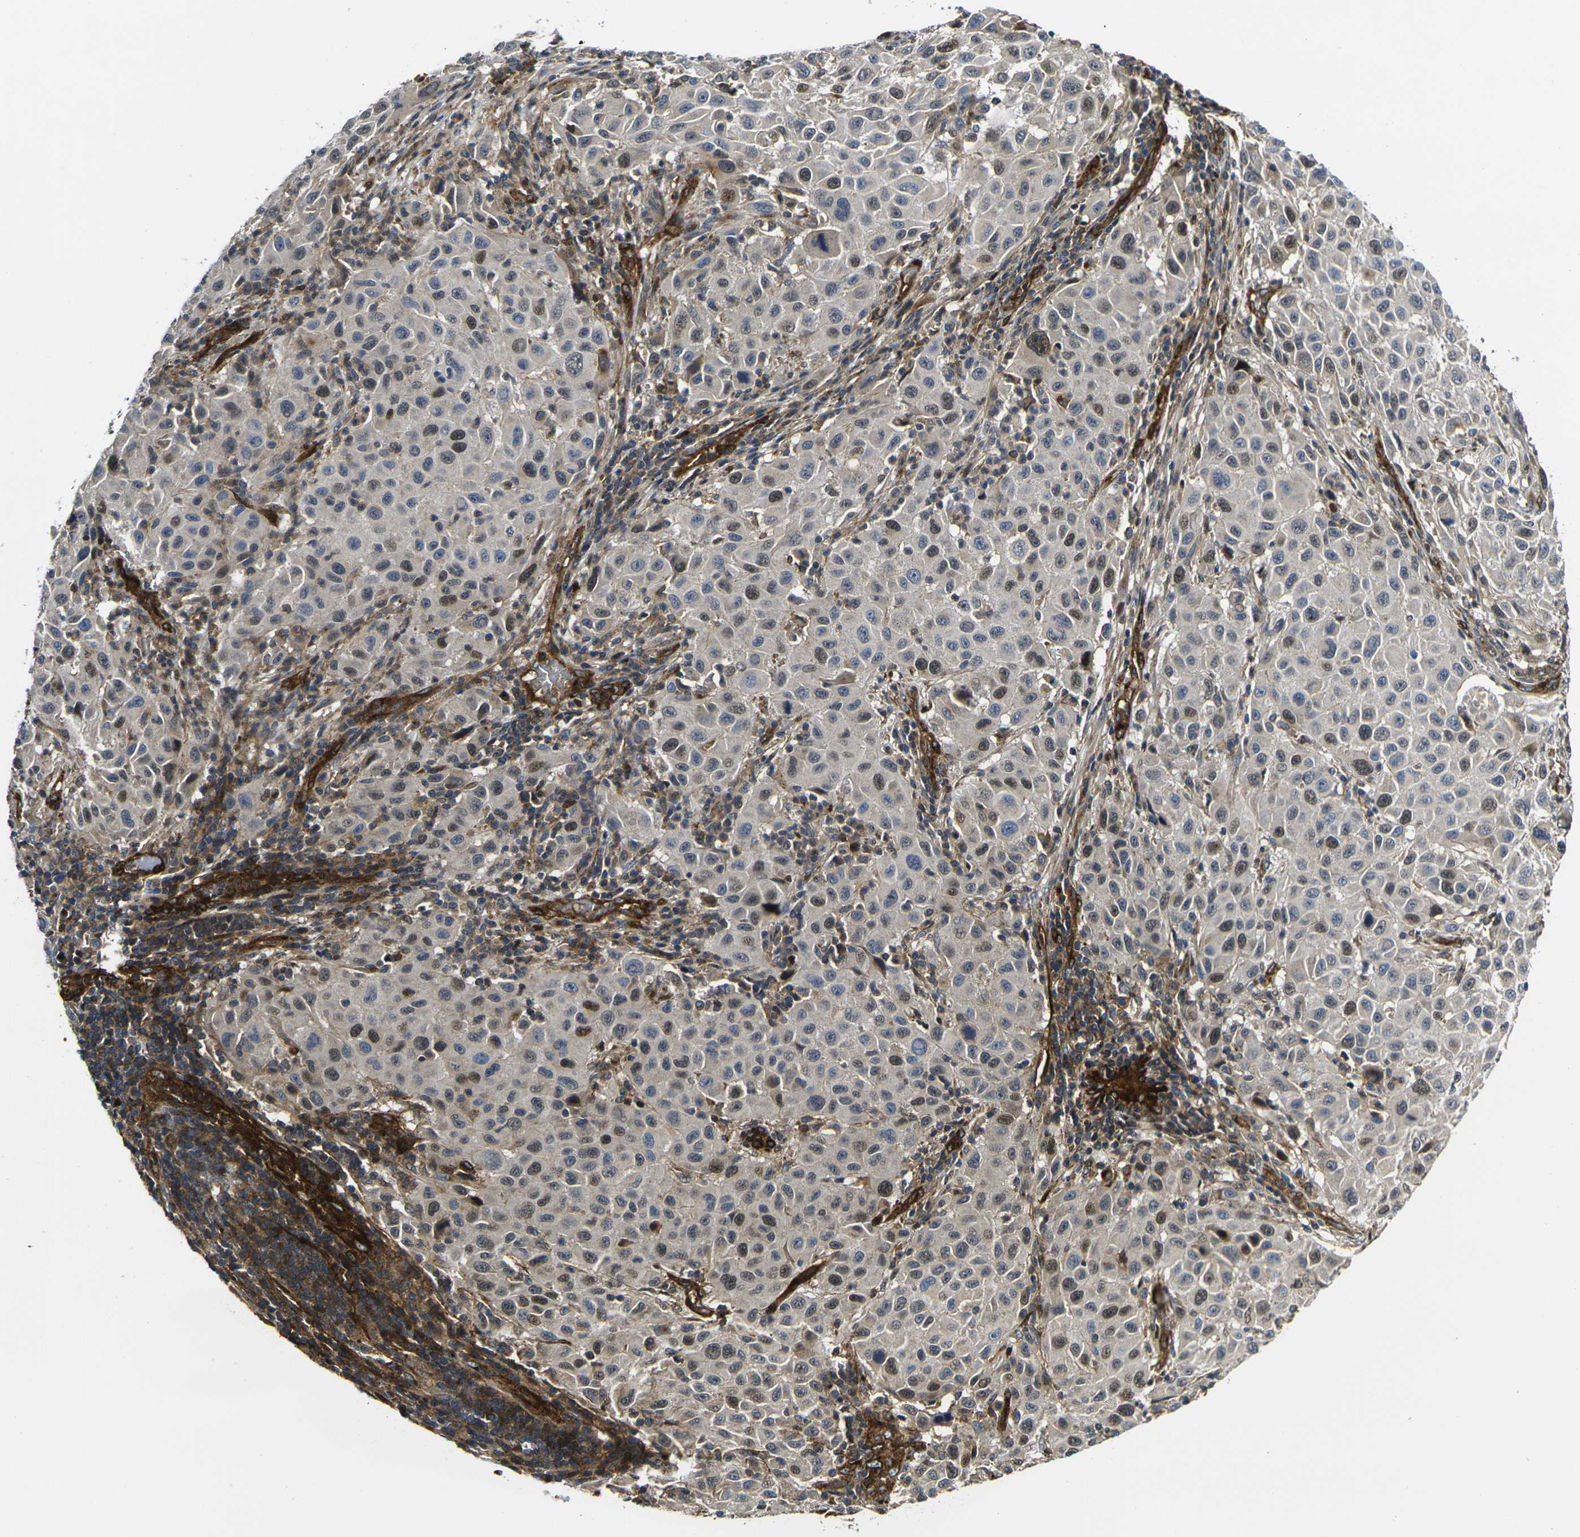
{"staining": {"intensity": "moderate", "quantity": "<25%", "location": "nuclear"}, "tissue": "melanoma", "cell_type": "Tumor cells", "image_type": "cancer", "snomed": [{"axis": "morphology", "description": "Malignant melanoma, Metastatic site"}, {"axis": "topography", "description": "Lymph node"}], "caption": "Brown immunohistochemical staining in melanoma displays moderate nuclear expression in about <25% of tumor cells.", "gene": "ECE1", "patient": {"sex": "male", "age": 61}}